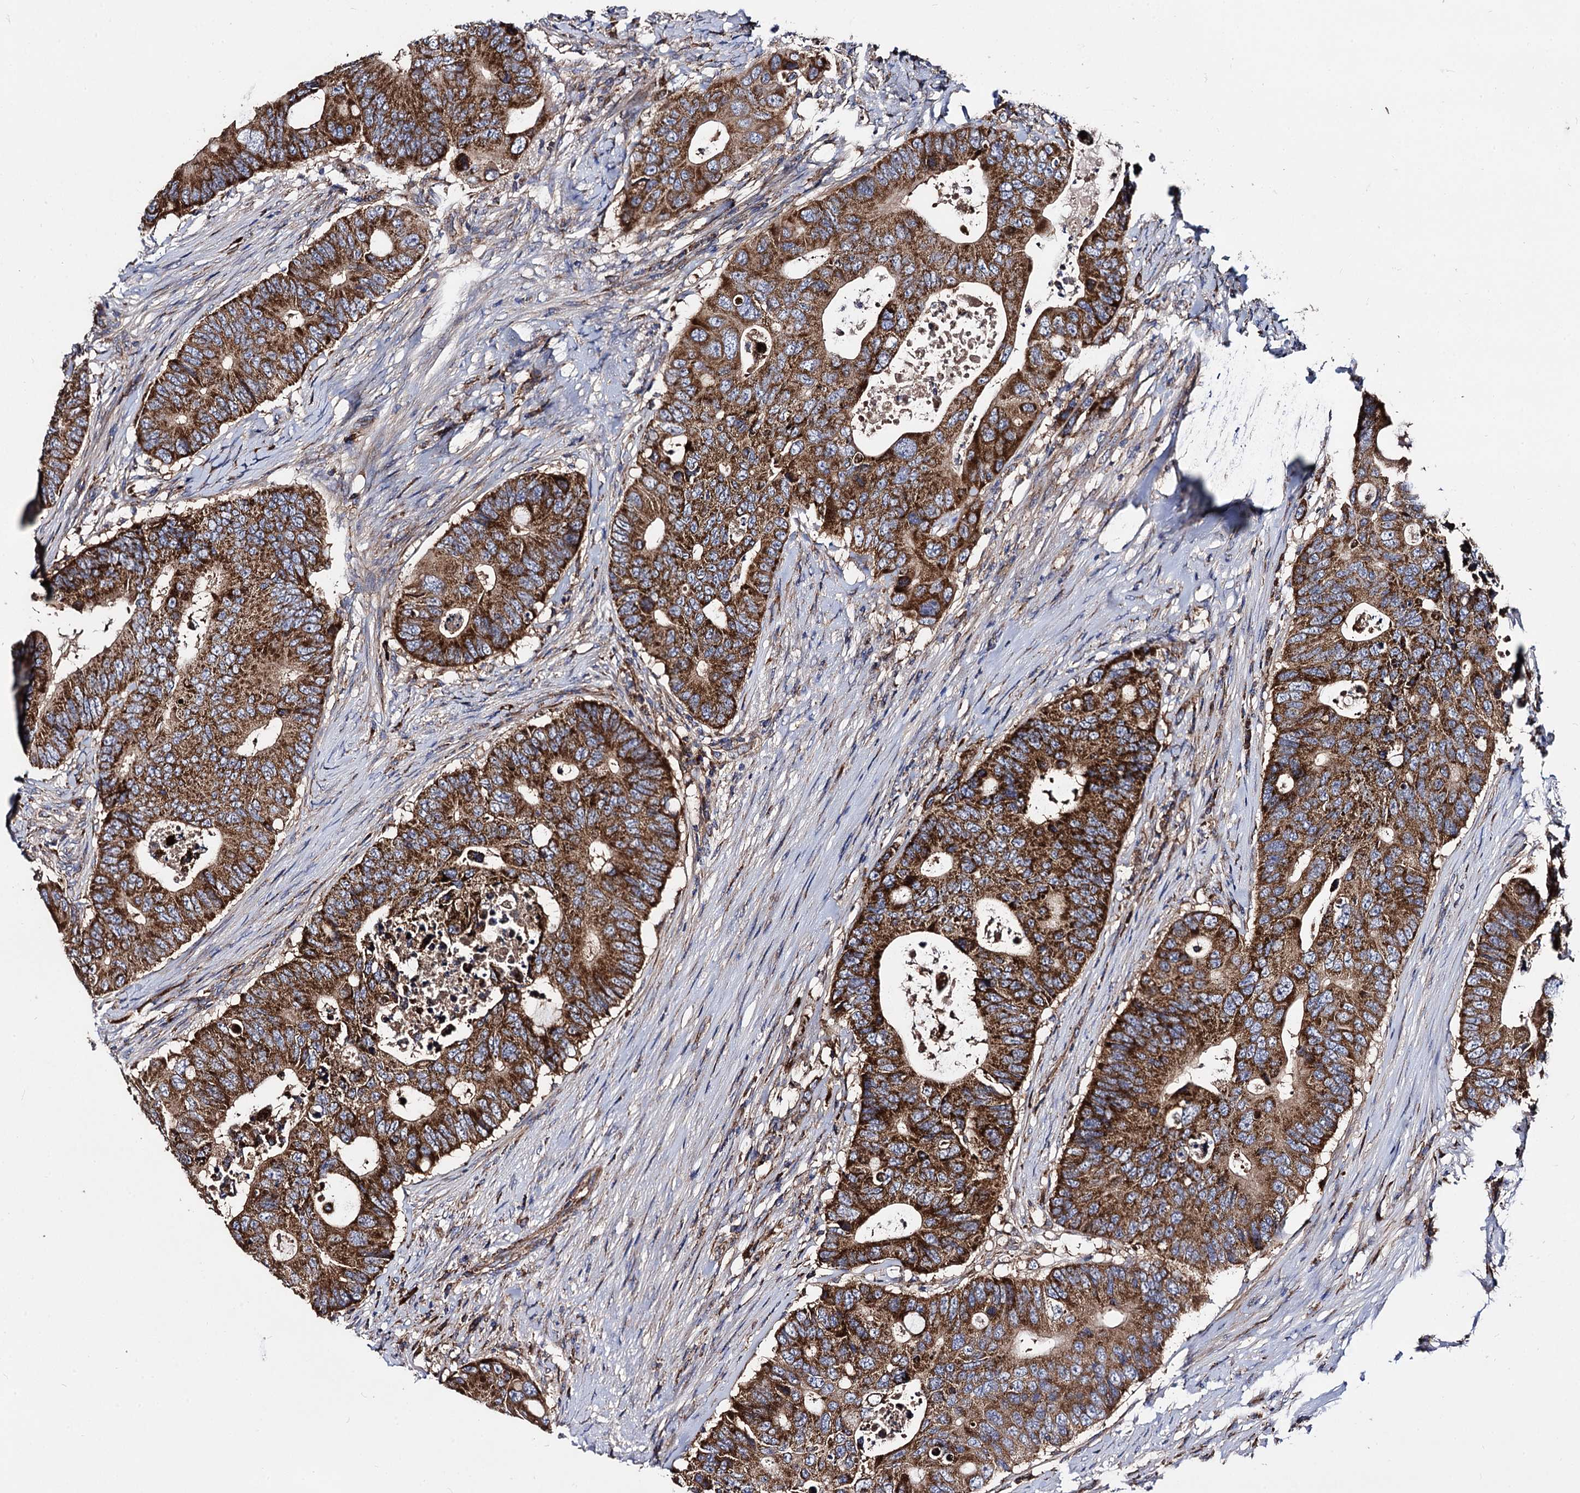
{"staining": {"intensity": "strong", "quantity": ">75%", "location": "cytoplasmic/membranous"}, "tissue": "colorectal cancer", "cell_type": "Tumor cells", "image_type": "cancer", "snomed": [{"axis": "morphology", "description": "Adenocarcinoma, NOS"}, {"axis": "topography", "description": "Colon"}], "caption": "This histopathology image exhibits IHC staining of human adenocarcinoma (colorectal), with high strong cytoplasmic/membranous positivity in about >75% of tumor cells.", "gene": "IQCH", "patient": {"sex": "male", "age": 71}}